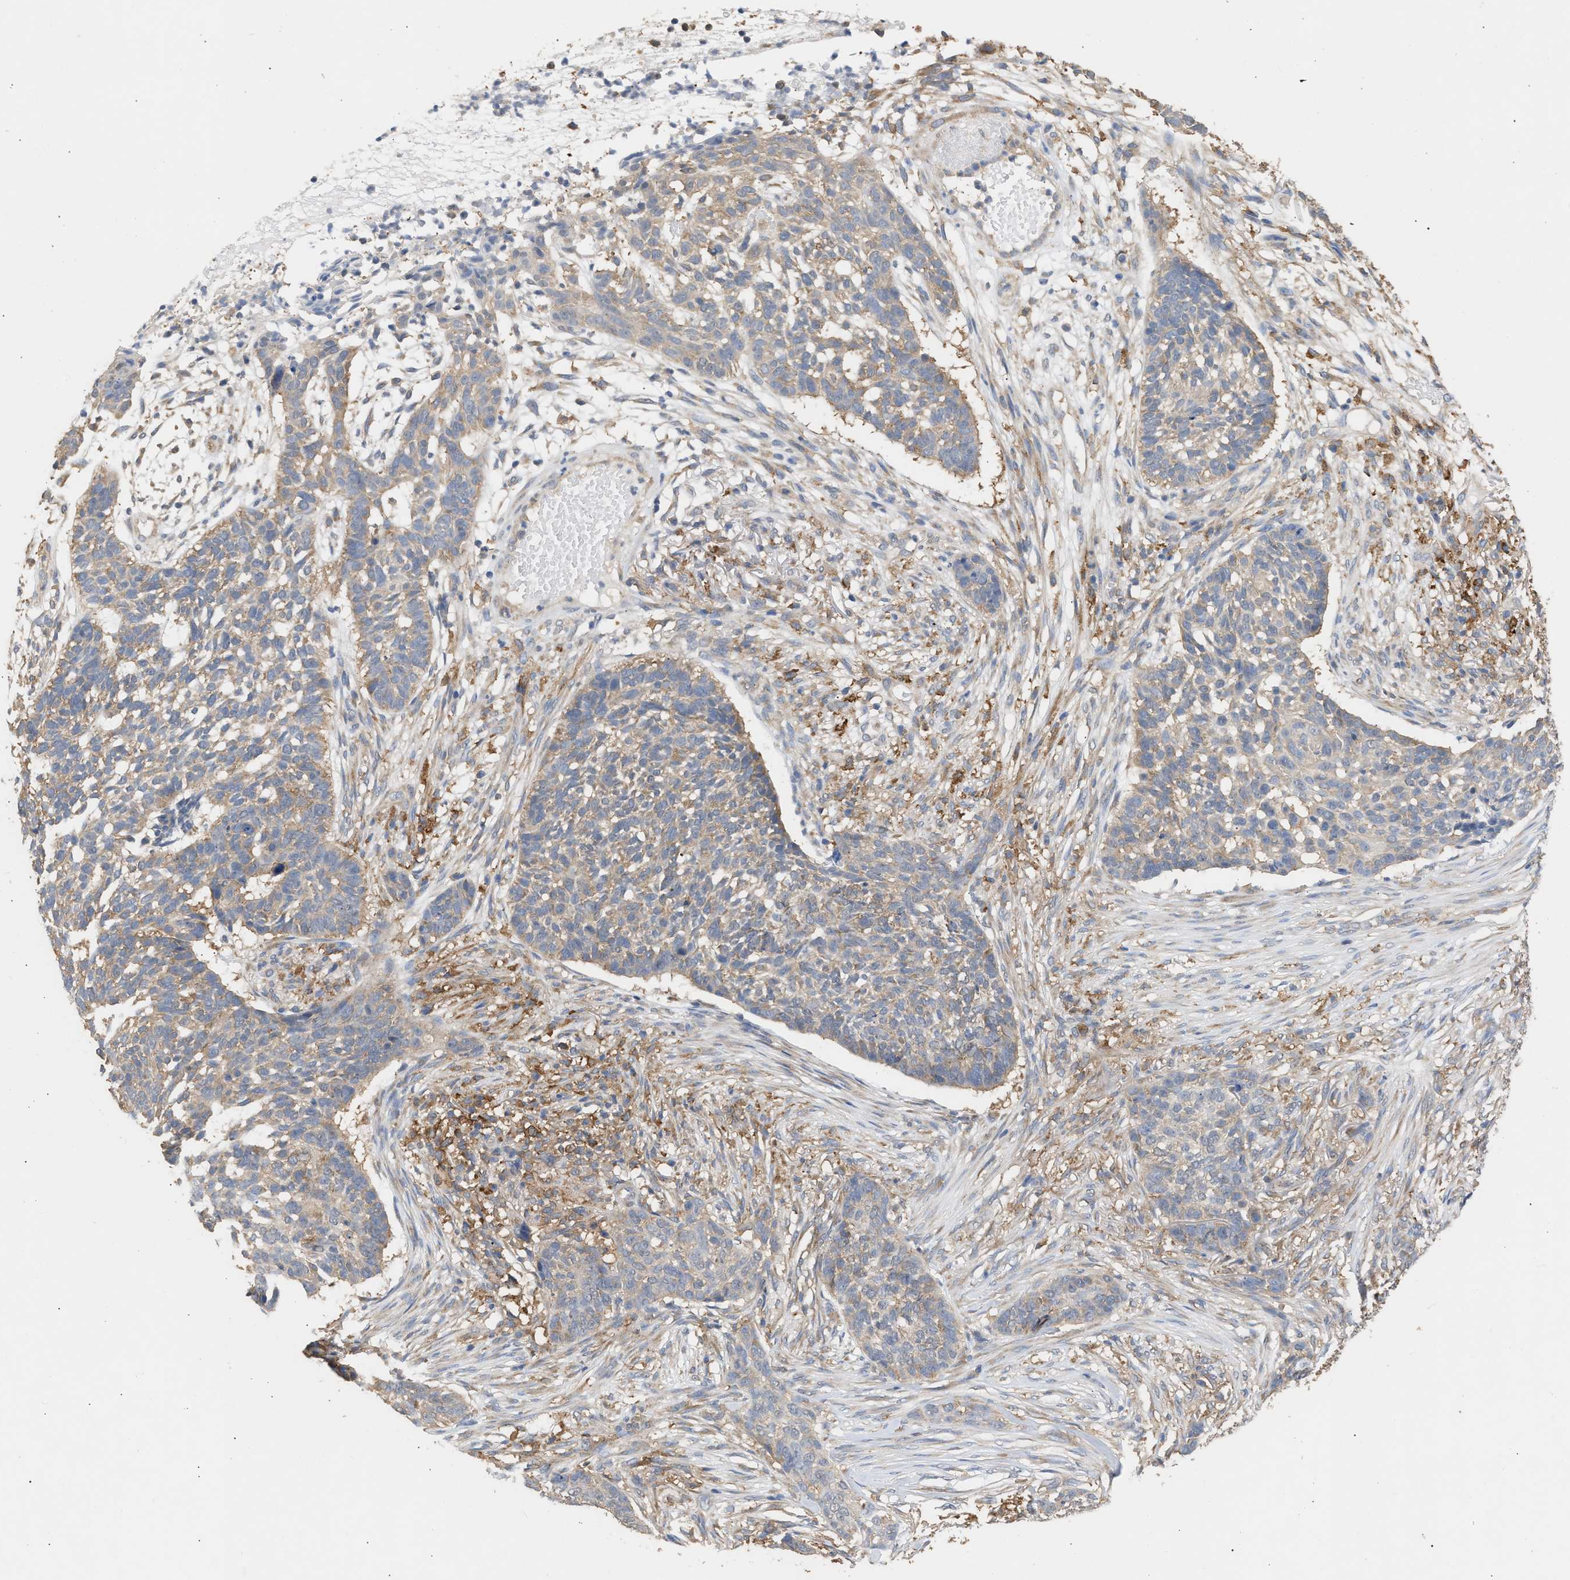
{"staining": {"intensity": "weak", "quantity": ">75%", "location": "cytoplasmic/membranous"}, "tissue": "skin cancer", "cell_type": "Tumor cells", "image_type": "cancer", "snomed": [{"axis": "morphology", "description": "Basal cell carcinoma"}, {"axis": "topography", "description": "Skin"}], "caption": "Brown immunohistochemical staining in human skin basal cell carcinoma exhibits weak cytoplasmic/membranous staining in about >75% of tumor cells.", "gene": "GCN1", "patient": {"sex": "male", "age": 85}}